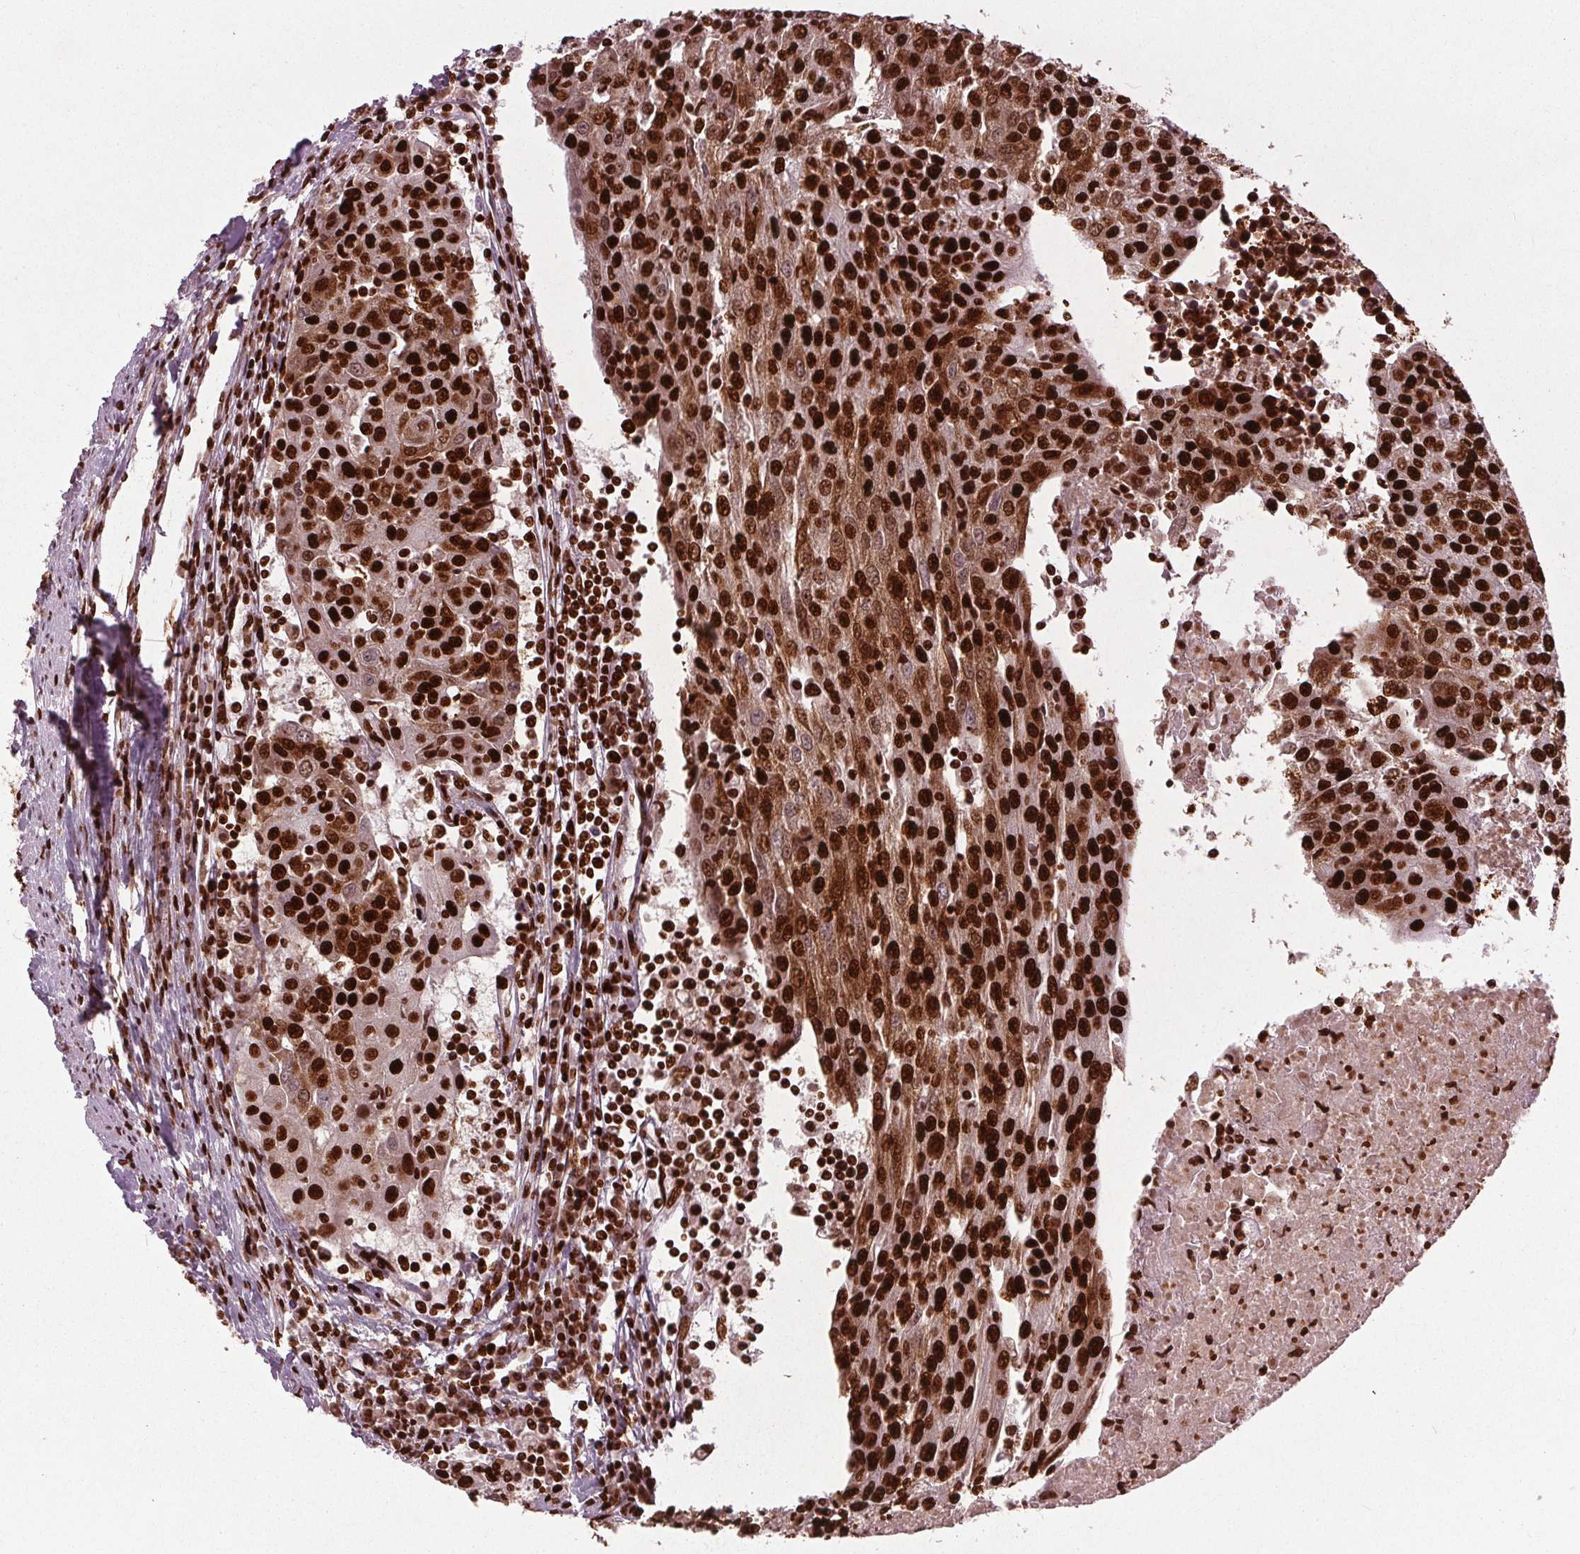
{"staining": {"intensity": "strong", "quantity": ">75%", "location": "nuclear"}, "tissue": "urothelial cancer", "cell_type": "Tumor cells", "image_type": "cancer", "snomed": [{"axis": "morphology", "description": "Urothelial carcinoma, High grade"}, {"axis": "topography", "description": "Urinary bladder"}], "caption": "Tumor cells demonstrate high levels of strong nuclear positivity in about >75% of cells in urothelial carcinoma (high-grade). Using DAB (3,3'-diaminobenzidine) (brown) and hematoxylin (blue) stains, captured at high magnification using brightfield microscopy.", "gene": "BRD4", "patient": {"sex": "female", "age": 85}}